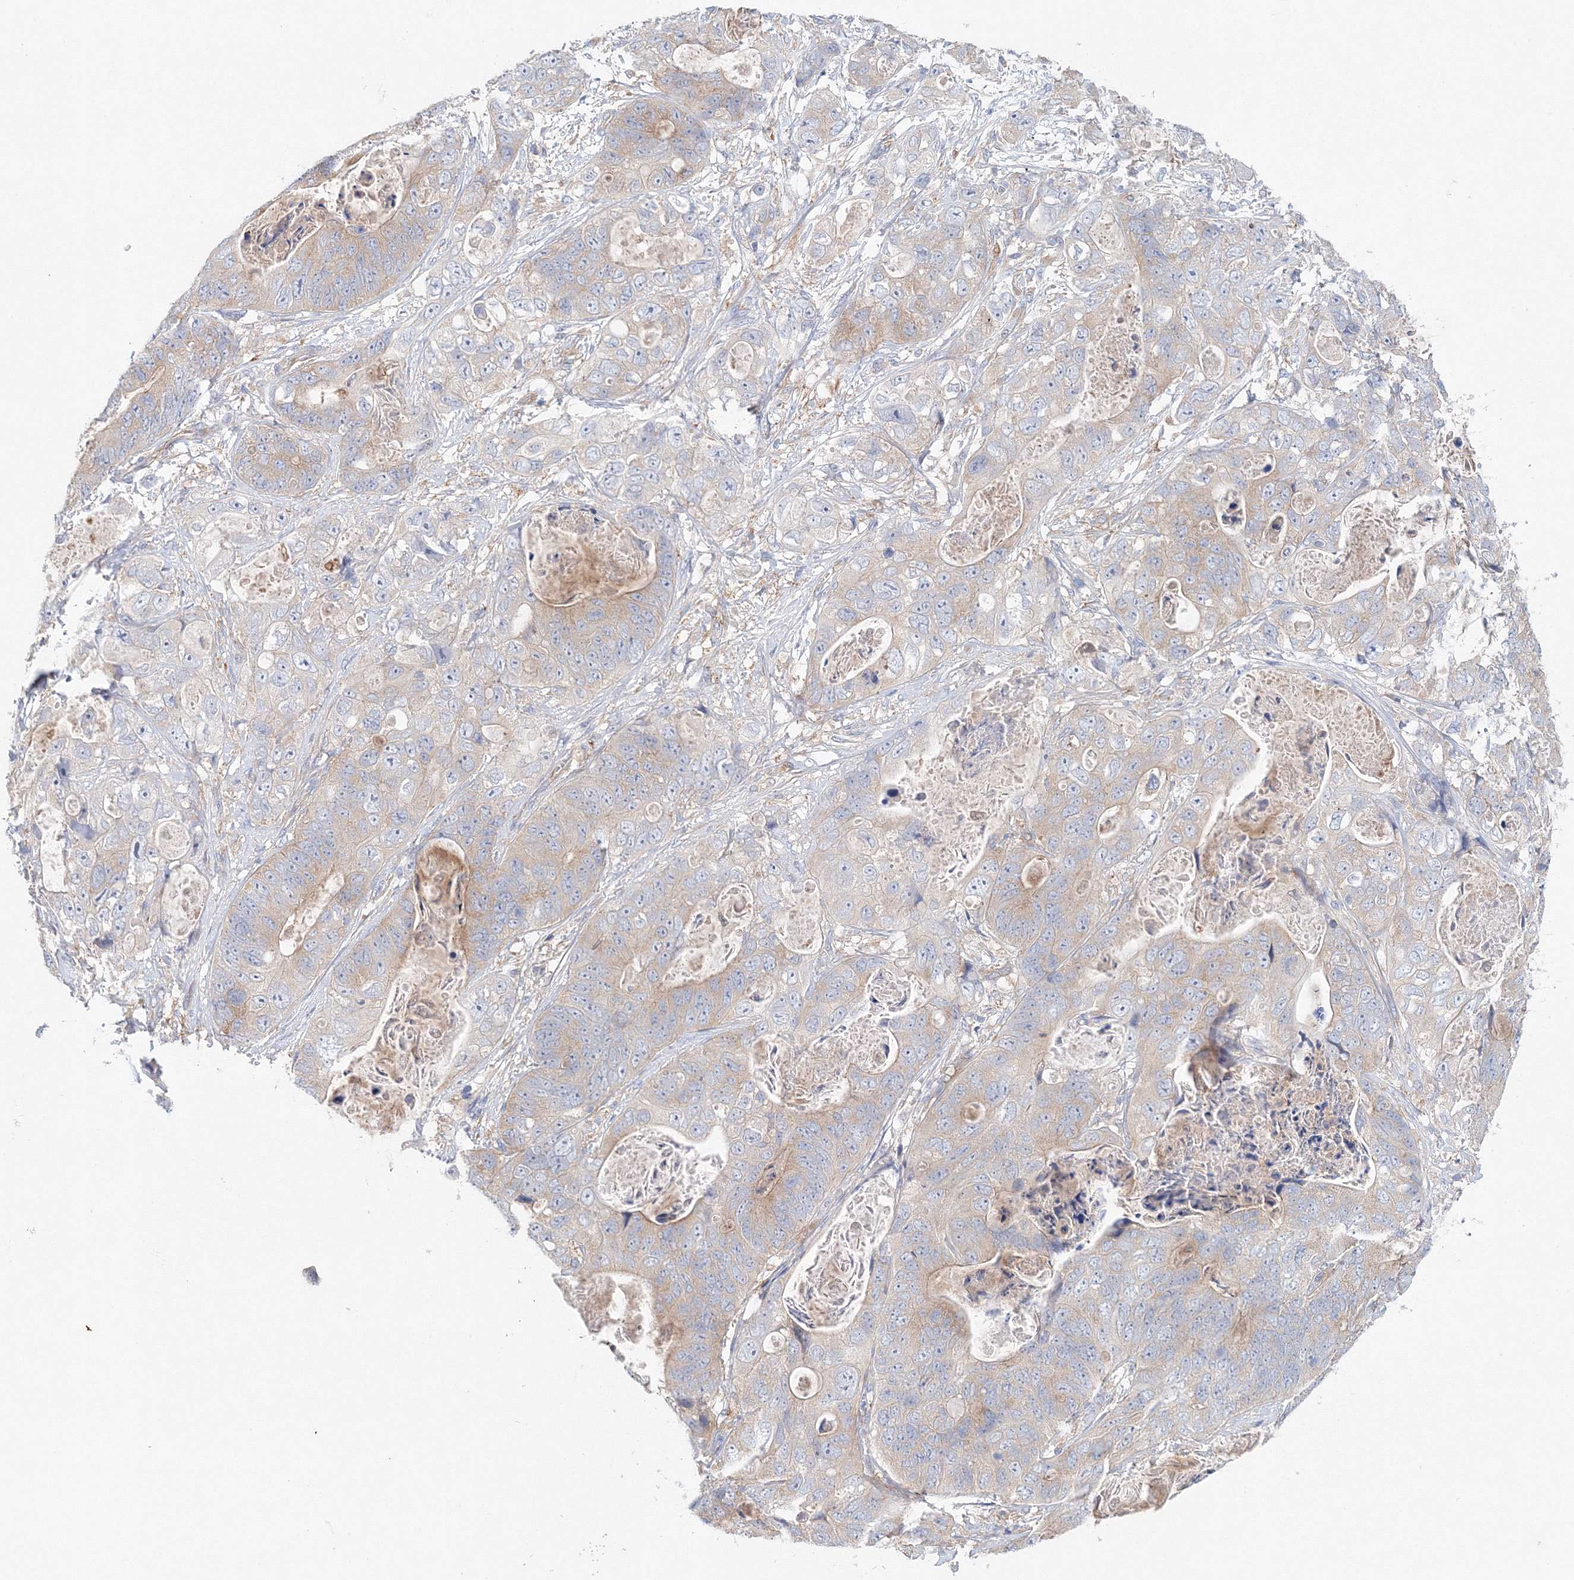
{"staining": {"intensity": "weak", "quantity": "25%-75%", "location": "cytoplasmic/membranous"}, "tissue": "stomach cancer", "cell_type": "Tumor cells", "image_type": "cancer", "snomed": [{"axis": "morphology", "description": "Adenocarcinoma, NOS"}, {"axis": "topography", "description": "Stomach"}], "caption": "Tumor cells demonstrate low levels of weak cytoplasmic/membranous staining in about 25%-75% of cells in human adenocarcinoma (stomach).", "gene": "TPRKB", "patient": {"sex": "female", "age": 89}}